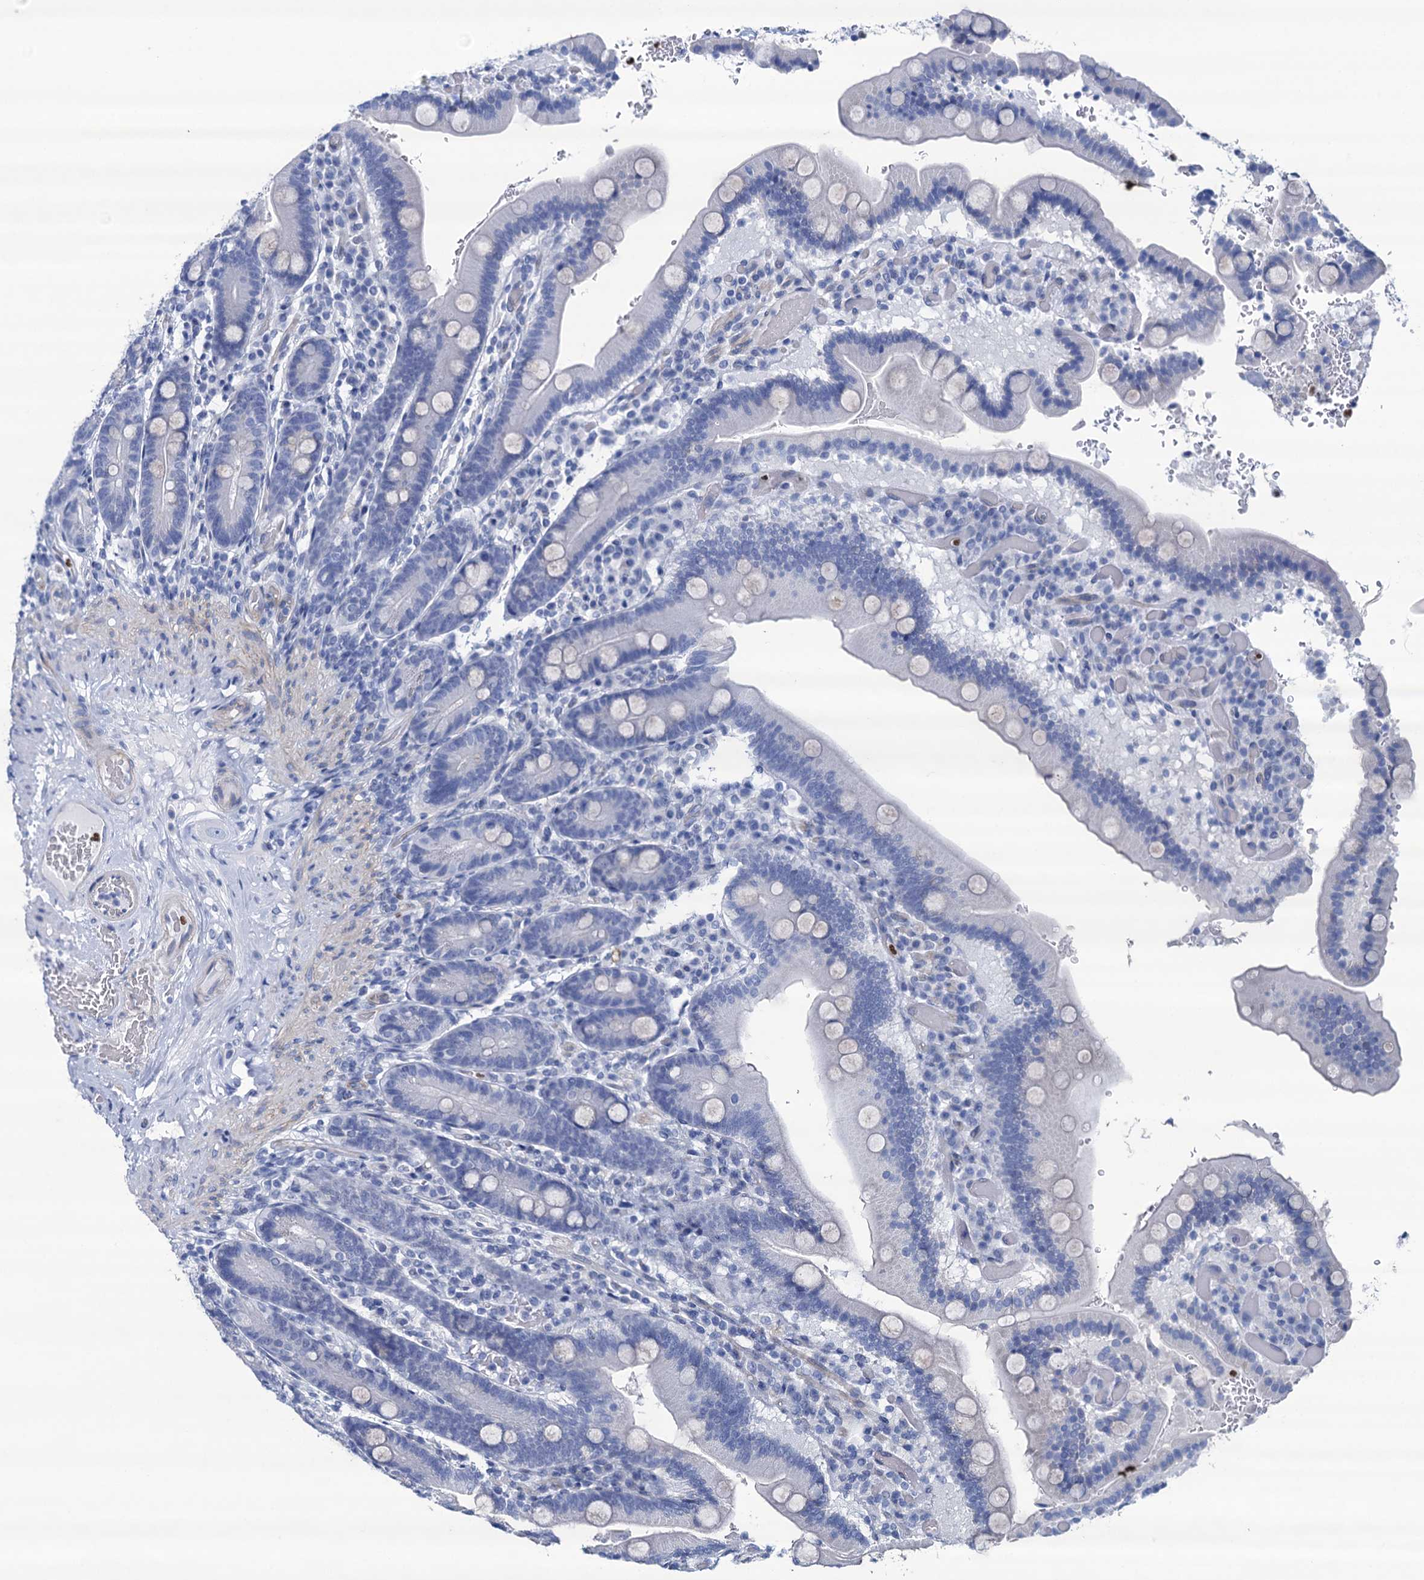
{"staining": {"intensity": "negative", "quantity": "none", "location": "none"}, "tissue": "duodenum", "cell_type": "Glandular cells", "image_type": "normal", "snomed": [{"axis": "morphology", "description": "Normal tissue, NOS"}, {"axis": "topography", "description": "Duodenum"}], "caption": "Protein analysis of unremarkable duodenum exhibits no significant staining in glandular cells.", "gene": "RHCG", "patient": {"sex": "female", "age": 62}}